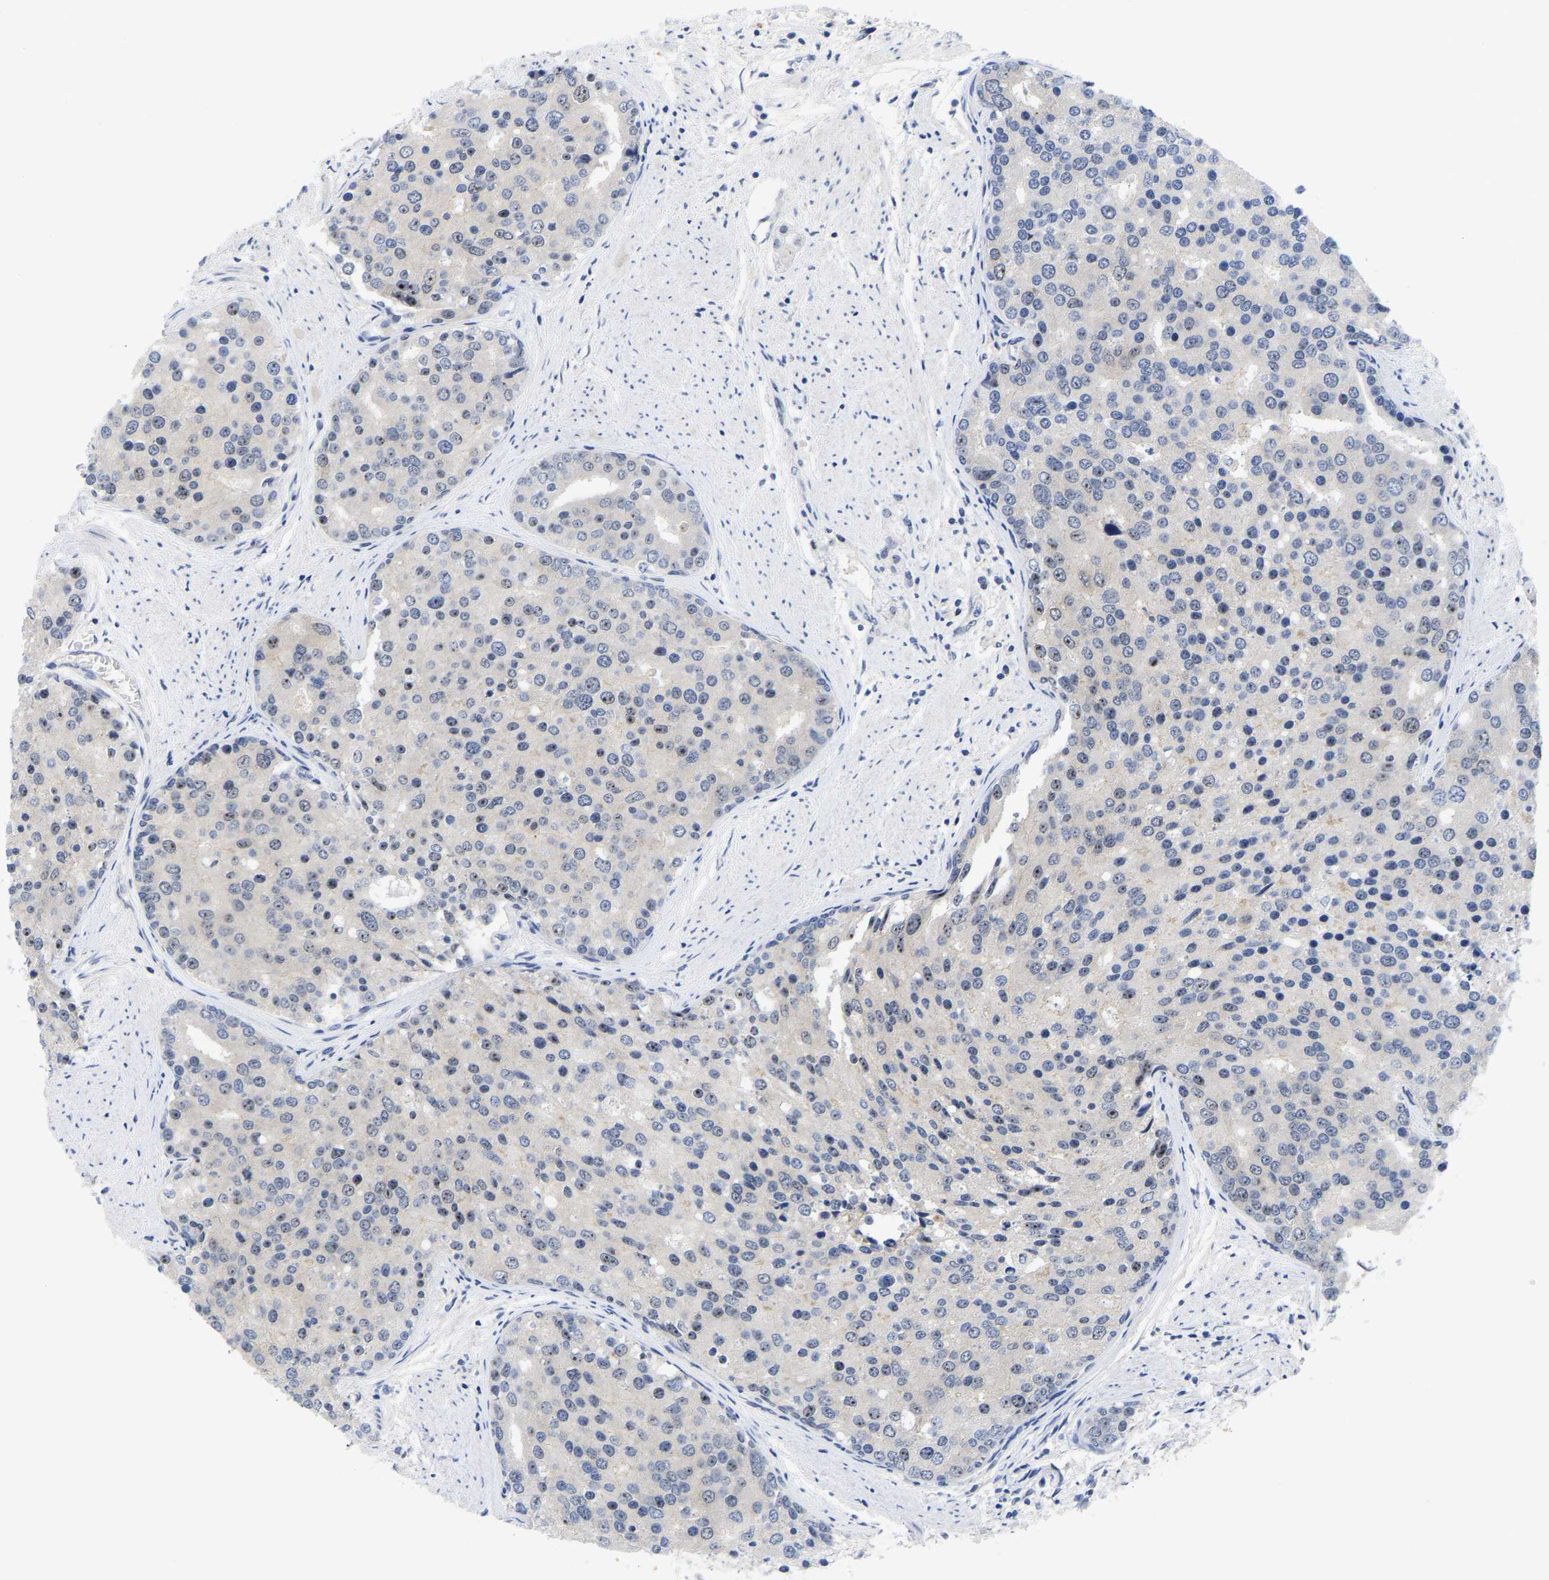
{"staining": {"intensity": "negative", "quantity": "none", "location": "none"}, "tissue": "prostate cancer", "cell_type": "Tumor cells", "image_type": "cancer", "snomed": [{"axis": "morphology", "description": "Adenocarcinoma, High grade"}, {"axis": "topography", "description": "Prostate"}], "caption": "This is a histopathology image of immunohistochemistry (IHC) staining of prostate high-grade adenocarcinoma, which shows no staining in tumor cells.", "gene": "NLE1", "patient": {"sex": "male", "age": 50}}